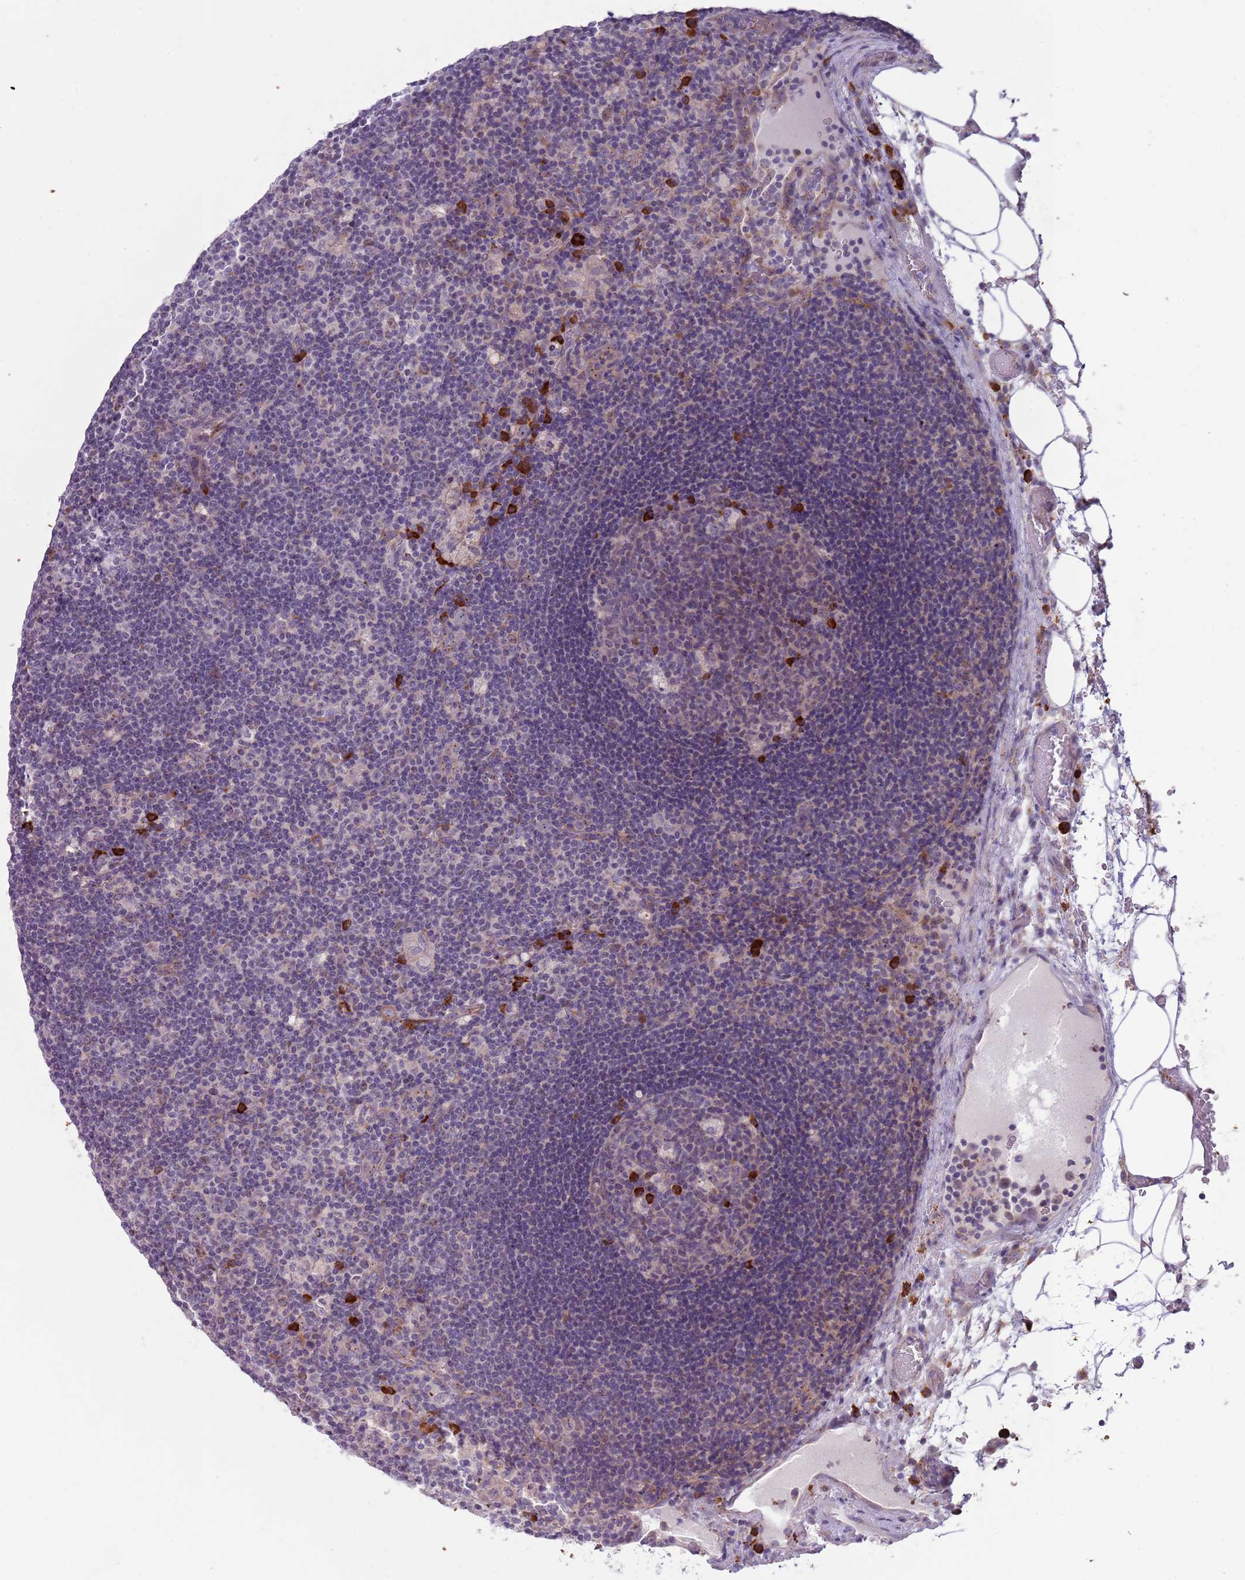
{"staining": {"intensity": "strong", "quantity": "<25%", "location": "cytoplasmic/membranous"}, "tissue": "lymph node", "cell_type": "Germinal center cells", "image_type": "normal", "snomed": [{"axis": "morphology", "description": "Normal tissue, NOS"}, {"axis": "topography", "description": "Lymph node"}], "caption": "Lymph node stained for a protein (brown) shows strong cytoplasmic/membranous positive expression in about <25% of germinal center cells.", "gene": "LTB", "patient": {"sex": "male", "age": 58}}